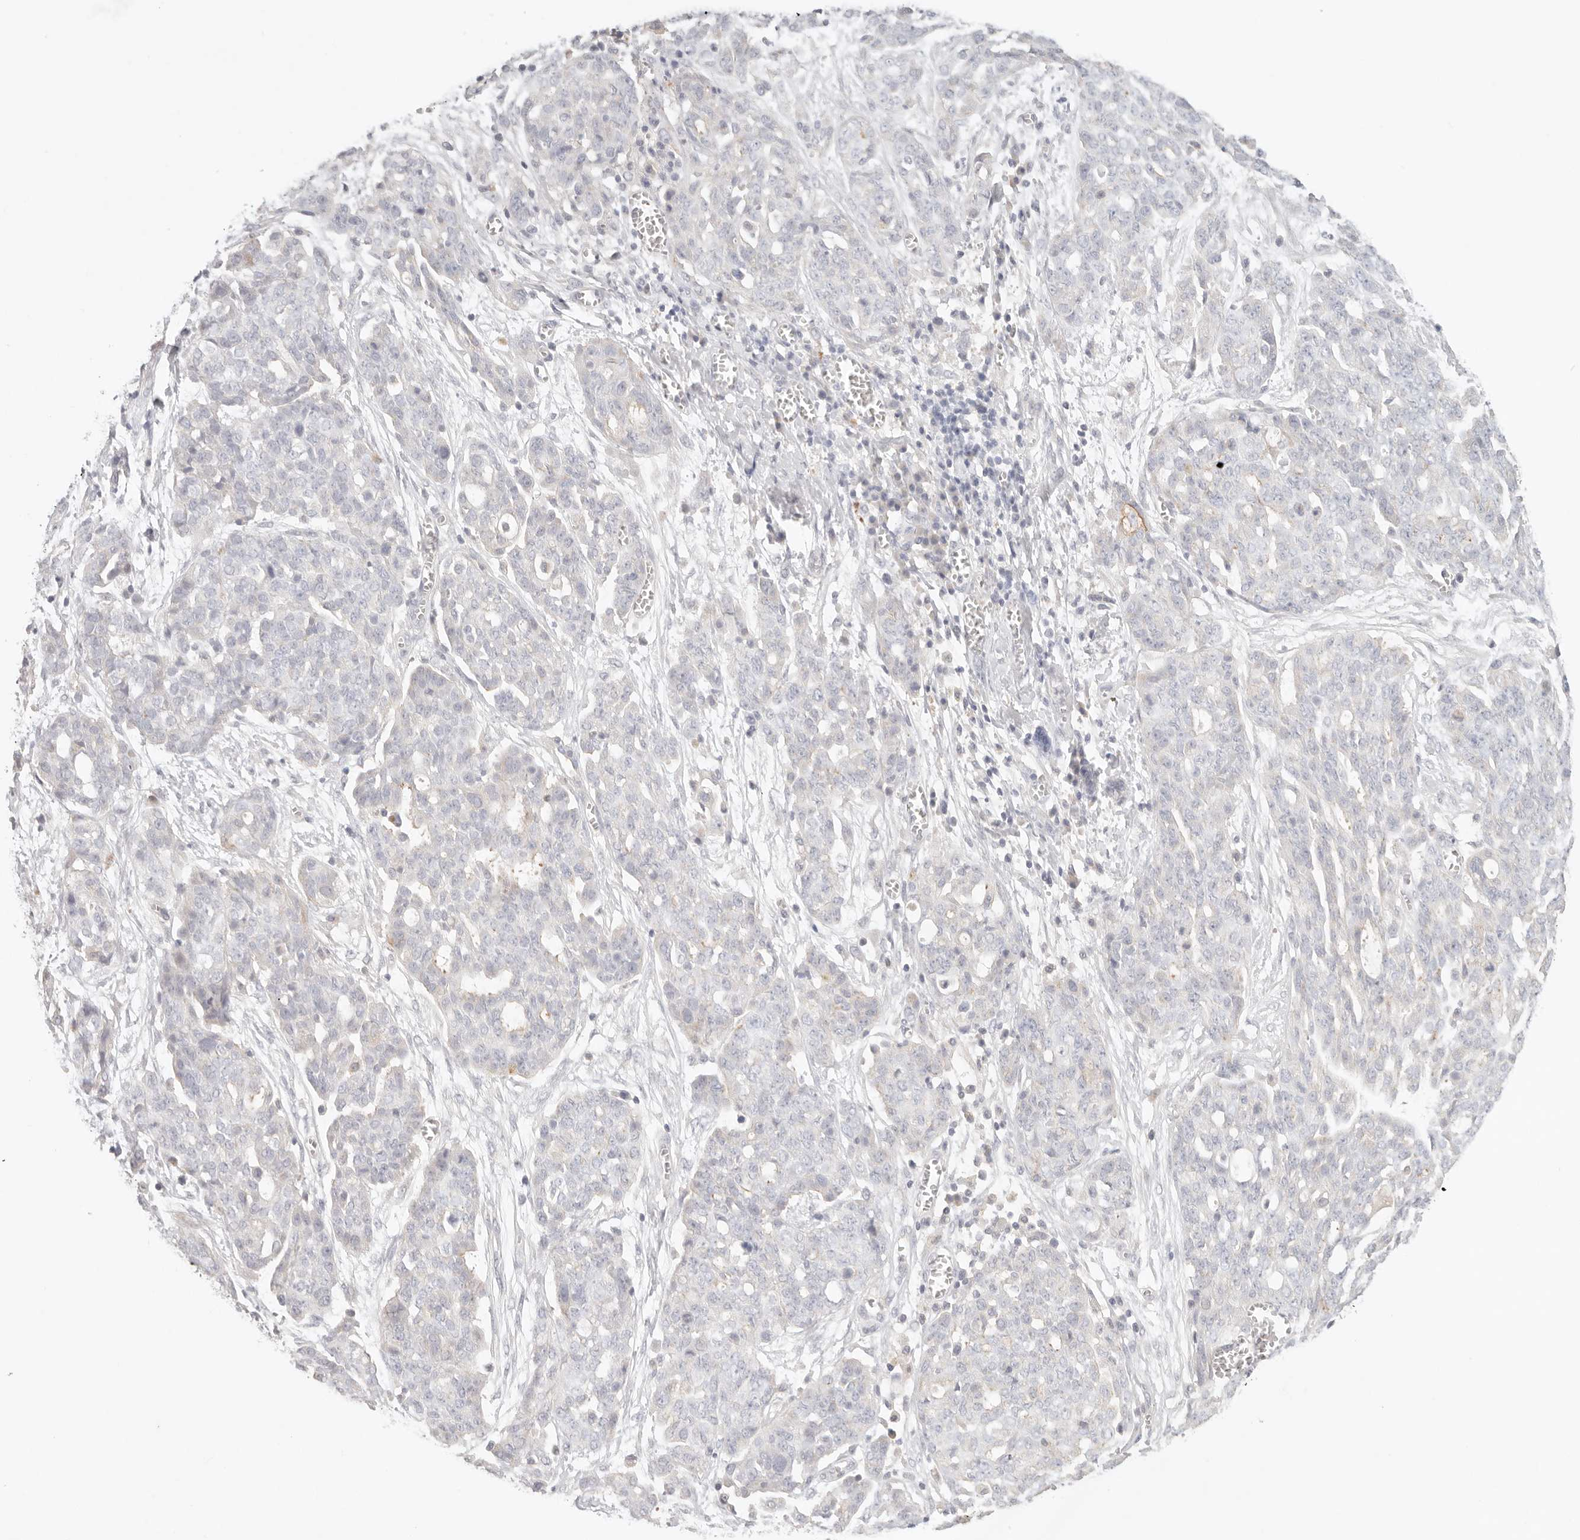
{"staining": {"intensity": "negative", "quantity": "none", "location": "none"}, "tissue": "ovarian cancer", "cell_type": "Tumor cells", "image_type": "cancer", "snomed": [{"axis": "morphology", "description": "Cystadenocarcinoma, serous, NOS"}, {"axis": "topography", "description": "Soft tissue"}, {"axis": "topography", "description": "Ovary"}], "caption": "A high-resolution photomicrograph shows IHC staining of ovarian cancer, which exhibits no significant expression in tumor cells.", "gene": "CEP120", "patient": {"sex": "female", "age": 57}}